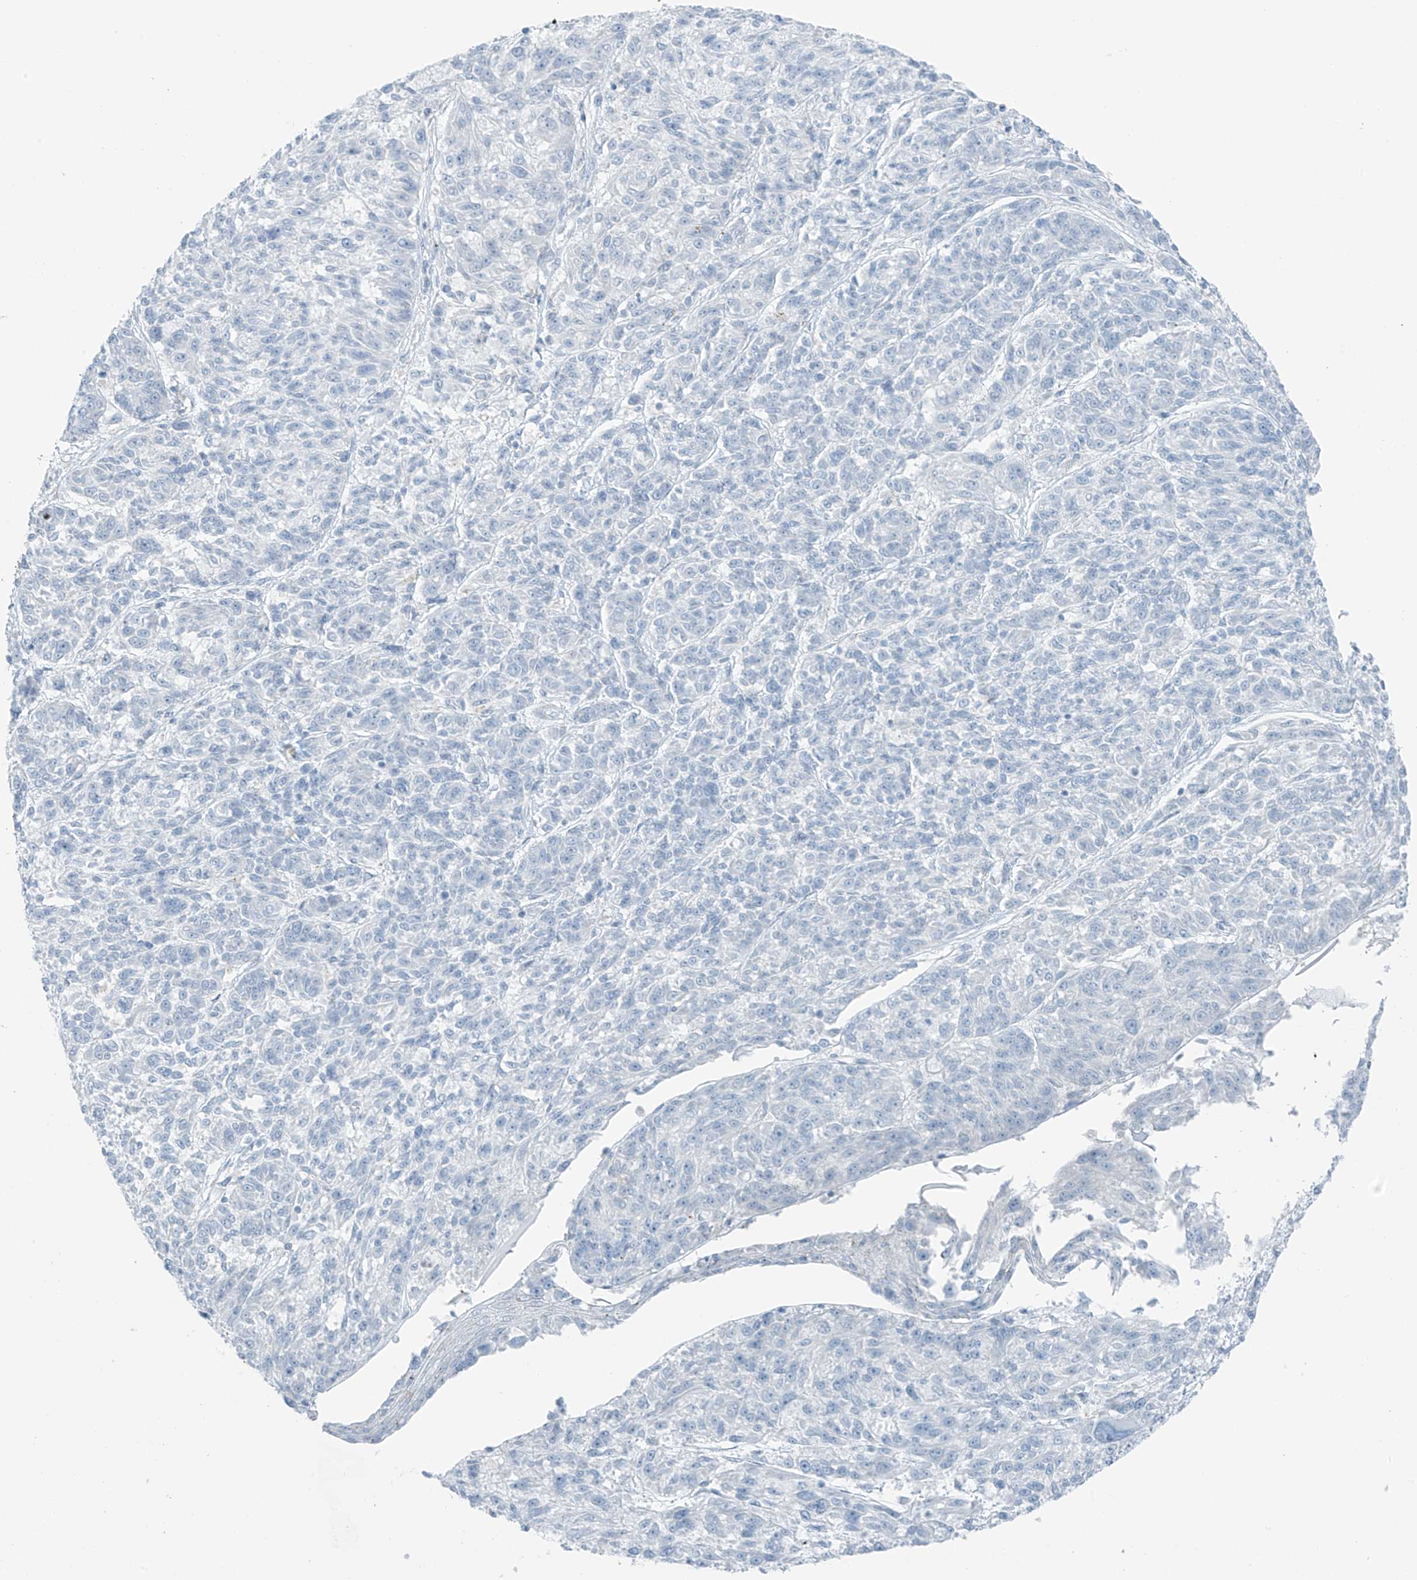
{"staining": {"intensity": "negative", "quantity": "none", "location": "none"}, "tissue": "melanoma", "cell_type": "Tumor cells", "image_type": "cancer", "snomed": [{"axis": "morphology", "description": "Malignant melanoma, NOS"}, {"axis": "topography", "description": "Skin"}], "caption": "Photomicrograph shows no significant protein expression in tumor cells of melanoma.", "gene": "SLC25A43", "patient": {"sex": "male", "age": 53}}